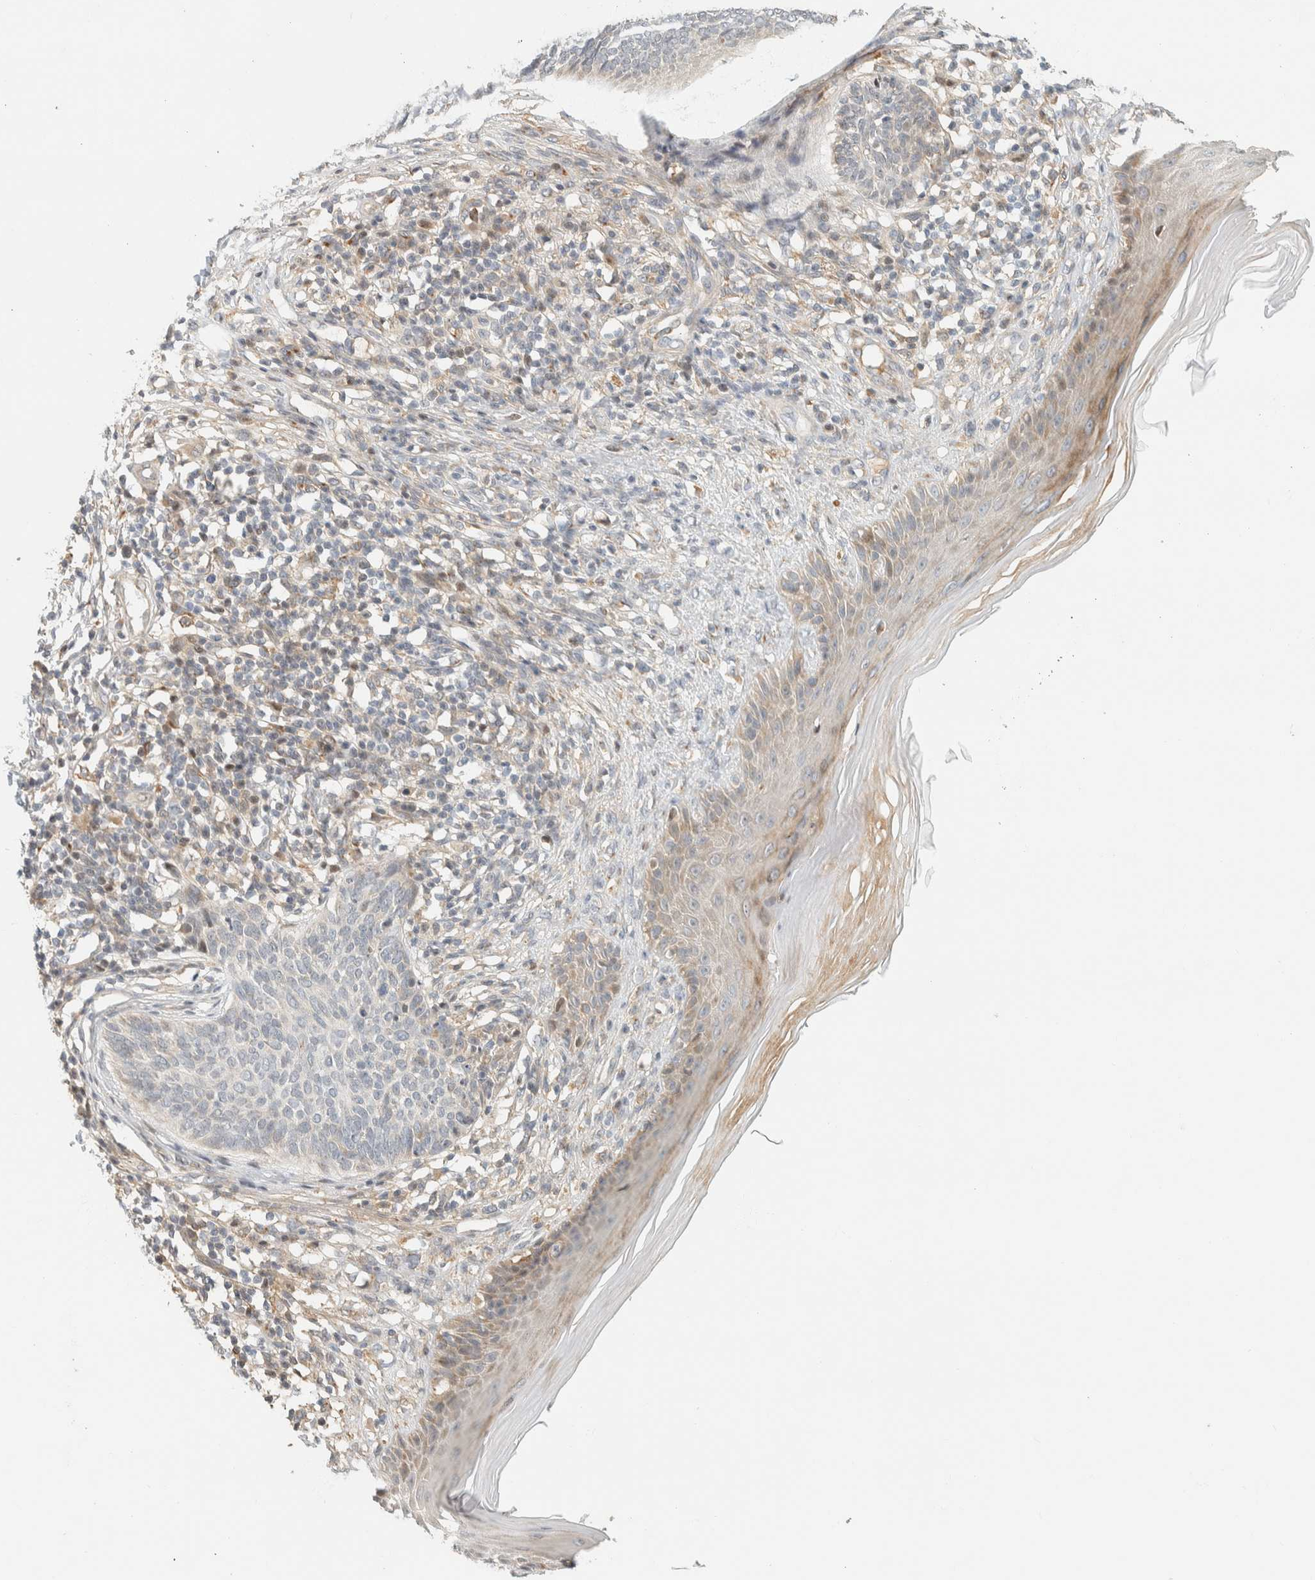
{"staining": {"intensity": "negative", "quantity": "none", "location": "none"}, "tissue": "skin cancer", "cell_type": "Tumor cells", "image_type": "cancer", "snomed": [{"axis": "morphology", "description": "Normal tissue, NOS"}, {"axis": "morphology", "description": "Basal cell carcinoma"}, {"axis": "topography", "description": "Skin"}], "caption": "Human skin cancer stained for a protein using IHC exhibits no positivity in tumor cells.", "gene": "CCDC171", "patient": {"sex": "male", "age": 50}}